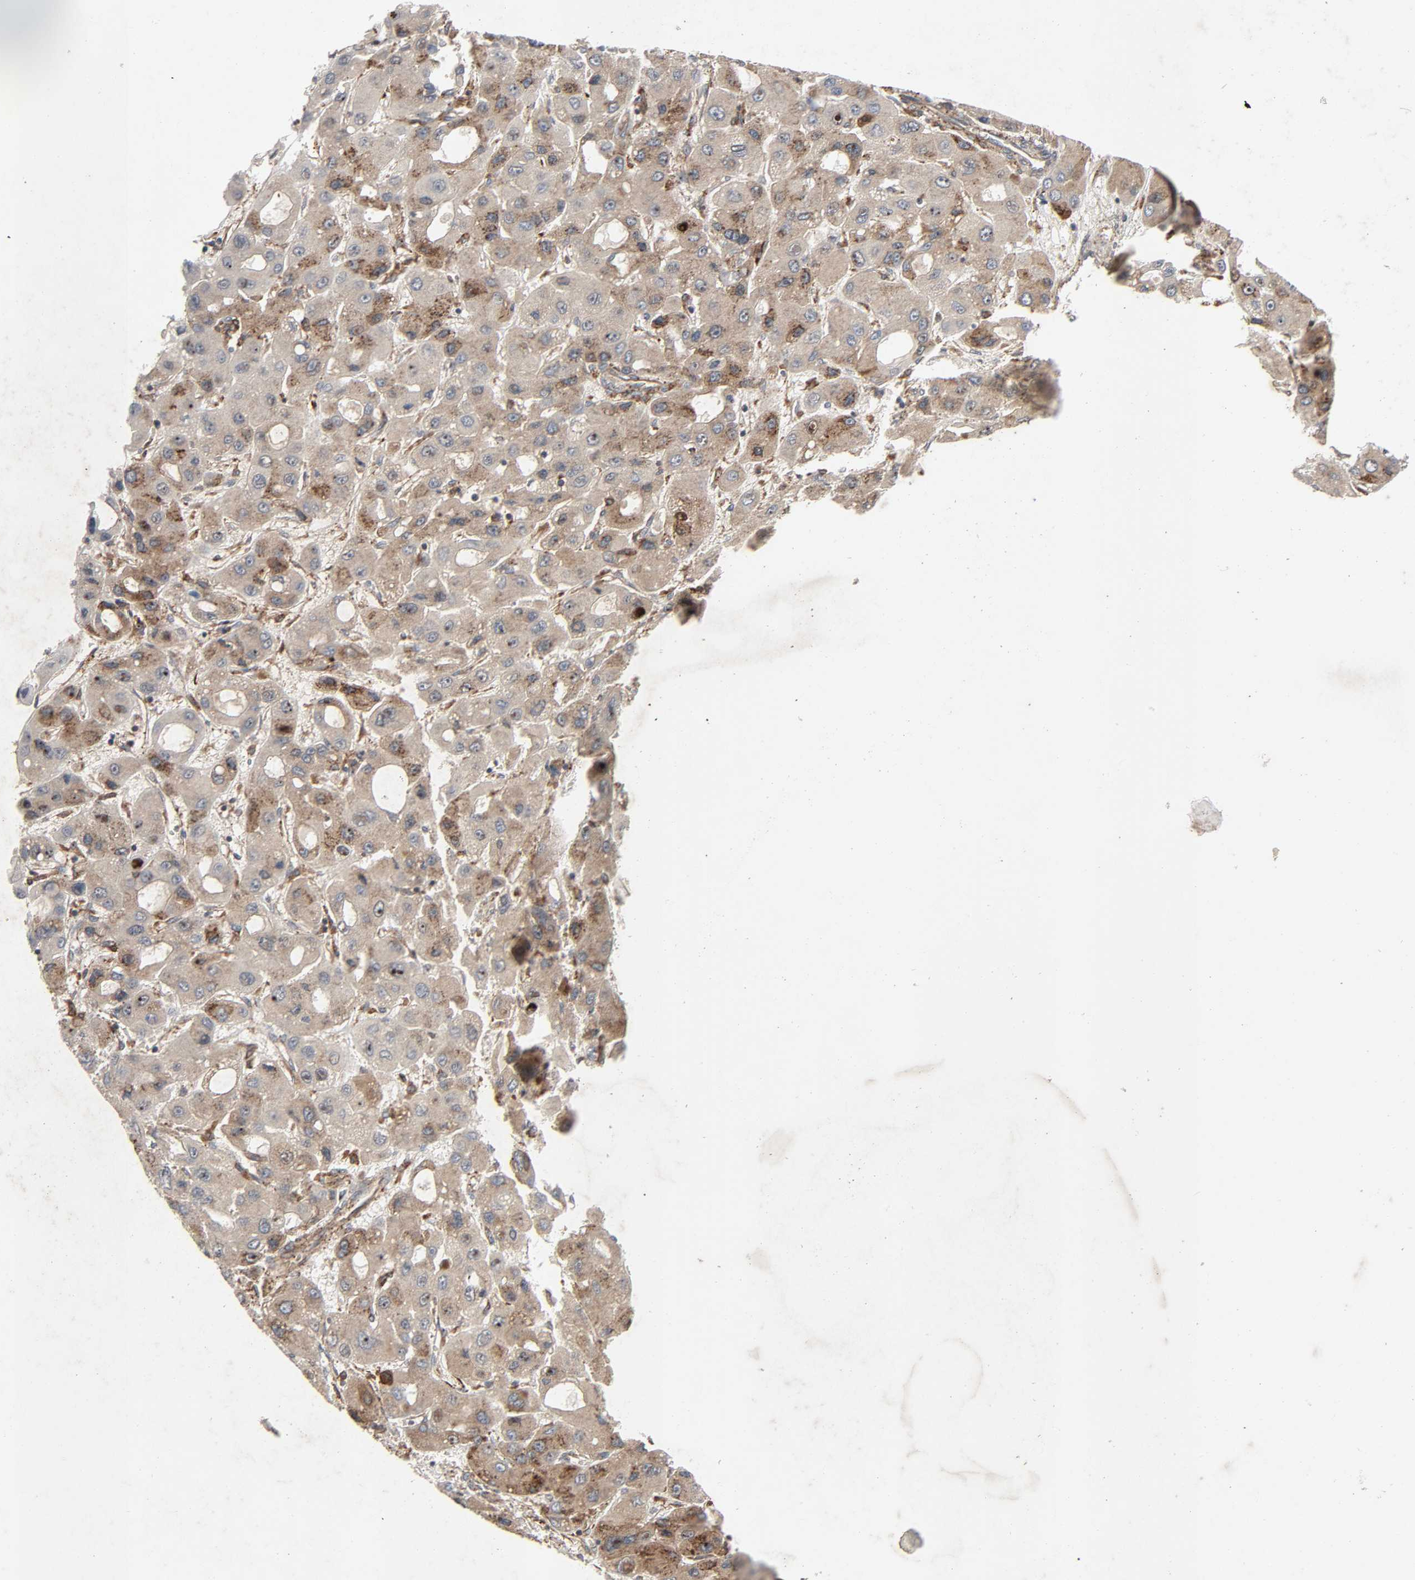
{"staining": {"intensity": "moderate", "quantity": ">75%", "location": "cytoplasmic/membranous"}, "tissue": "liver cancer", "cell_type": "Tumor cells", "image_type": "cancer", "snomed": [{"axis": "morphology", "description": "Carcinoma, Hepatocellular, NOS"}, {"axis": "topography", "description": "Liver"}], "caption": "The micrograph exhibits staining of liver hepatocellular carcinoma, revealing moderate cytoplasmic/membranous protein positivity (brown color) within tumor cells. (DAB (3,3'-diaminobenzidine) IHC with brightfield microscopy, high magnification).", "gene": "ADCY4", "patient": {"sex": "male", "age": 55}}